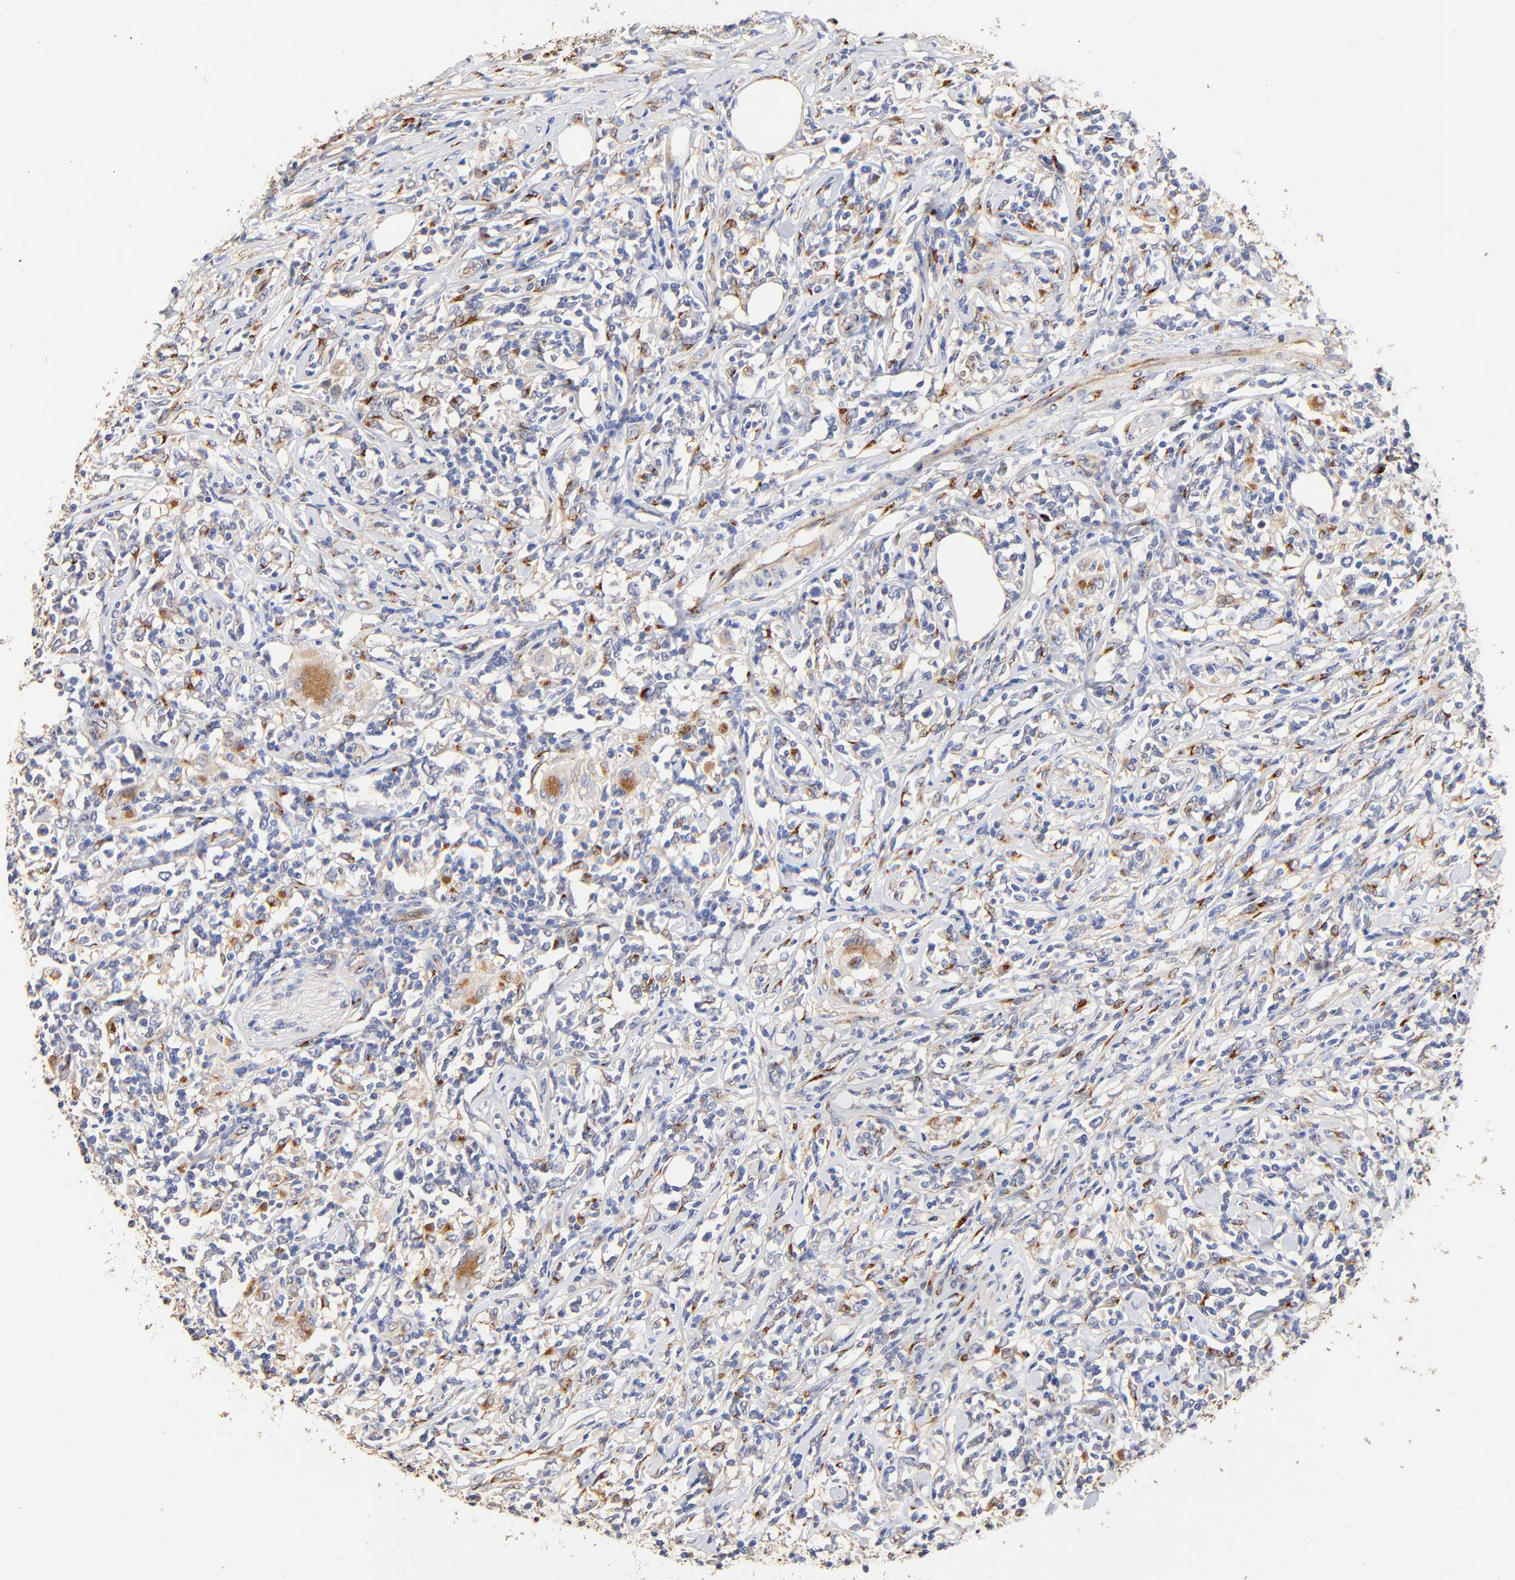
{"staining": {"intensity": "moderate", "quantity": "<25%", "location": "cytoplasmic/membranous"}, "tissue": "lymphoma", "cell_type": "Tumor cells", "image_type": "cancer", "snomed": [{"axis": "morphology", "description": "Malignant lymphoma, non-Hodgkin's type, High grade"}, {"axis": "topography", "description": "Lymph node"}], "caption": "This histopathology image exhibits high-grade malignant lymphoma, non-Hodgkin's type stained with IHC to label a protein in brown. The cytoplasmic/membranous of tumor cells show moderate positivity for the protein. Nuclei are counter-stained blue.", "gene": "FMNL3", "patient": {"sex": "female", "age": 84}}